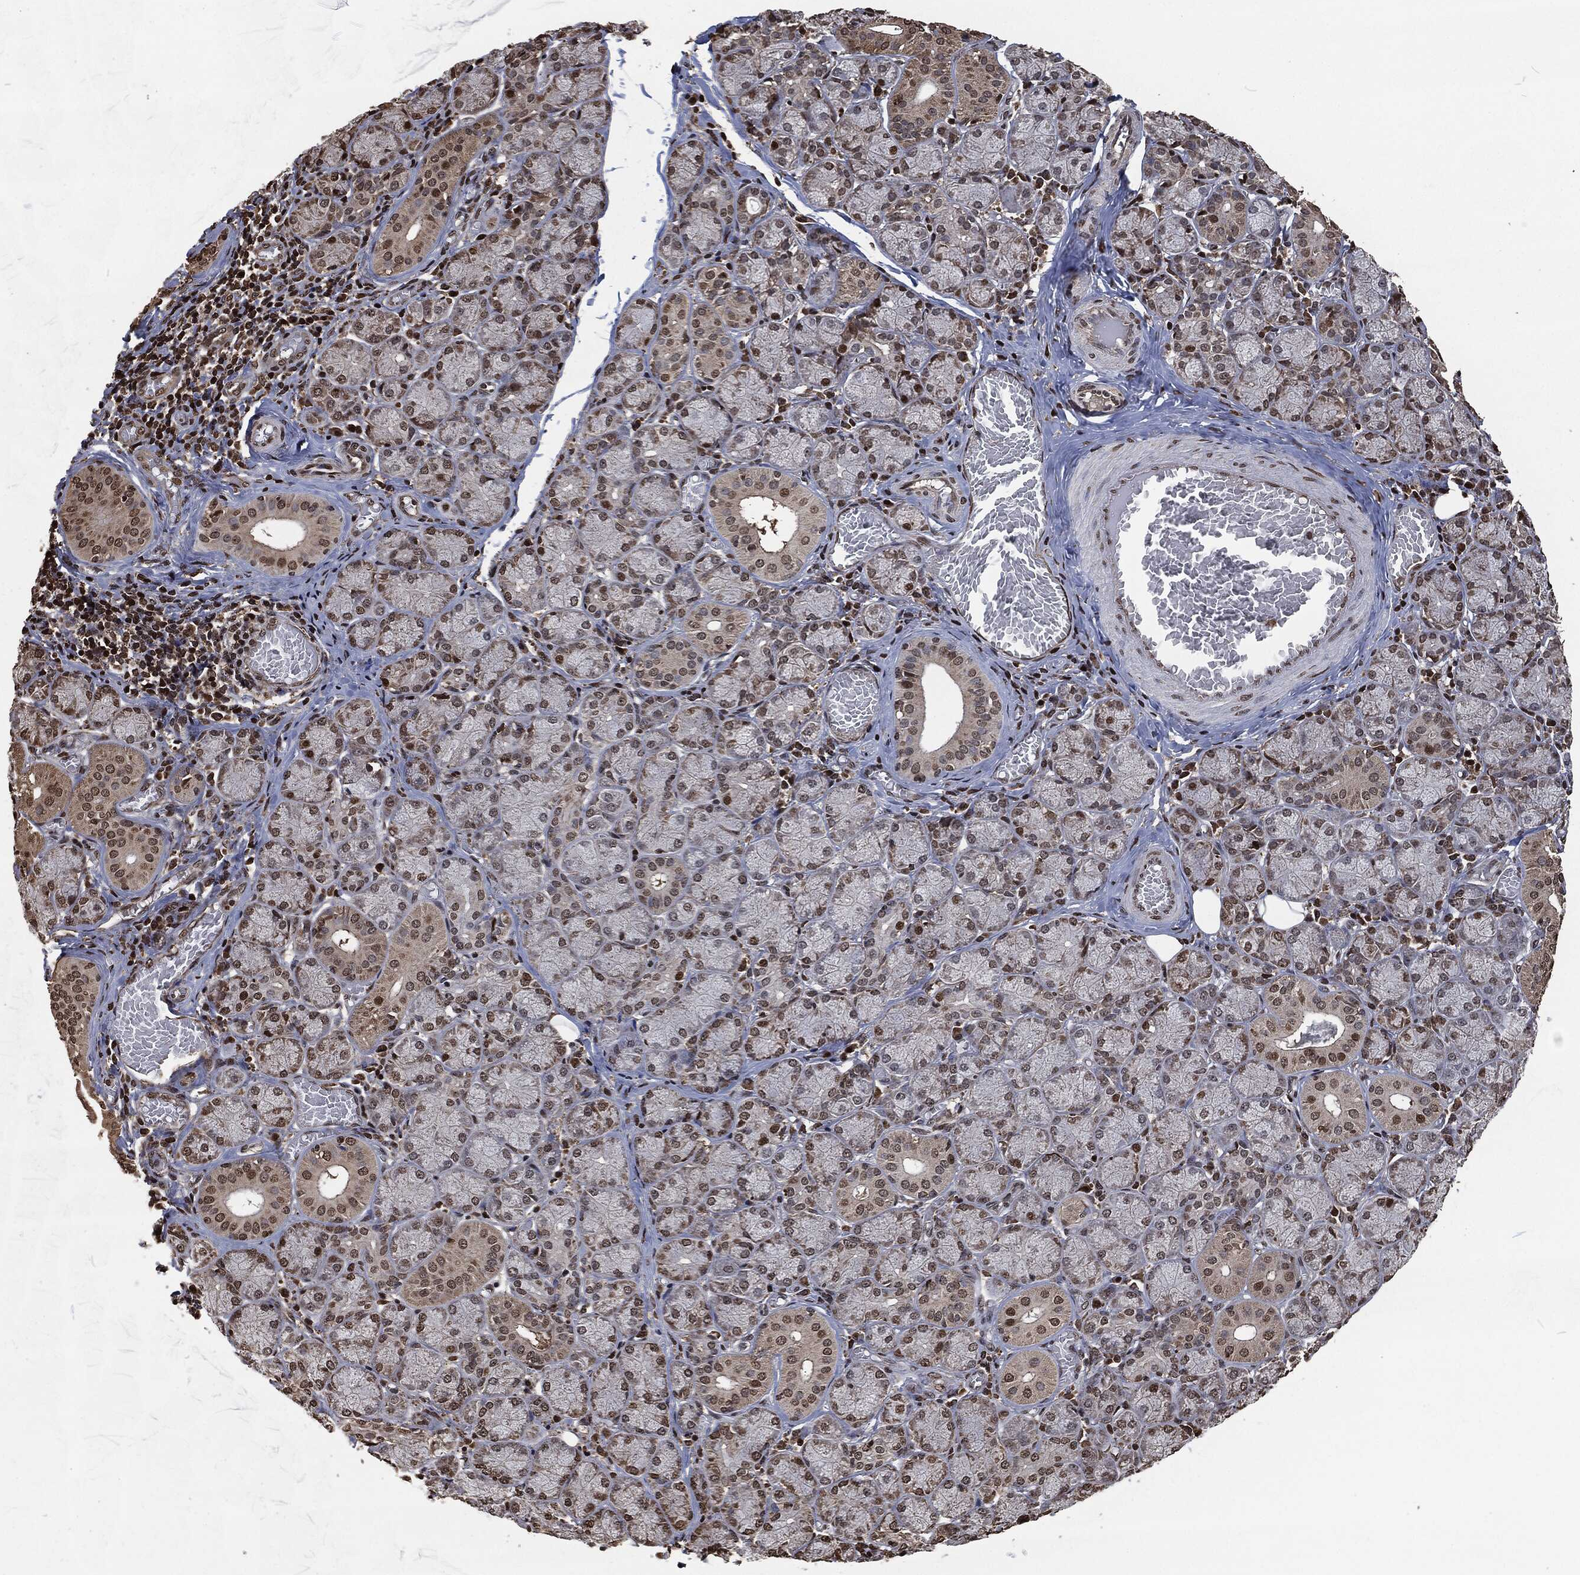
{"staining": {"intensity": "strong", "quantity": "25%-75%", "location": "nuclear"}, "tissue": "salivary gland", "cell_type": "Glandular cells", "image_type": "normal", "snomed": [{"axis": "morphology", "description": "Normal tissue, NOS"}, {"axis": "topography", "description": "Salivary gland"}, {"axis": "topography", "description": "Peripheral nerve tissue"}], "caption": "Immunohistochemical staining of normal human salivary gland reveals strong nuclear protein positivity in about 25%-75% of glandular cells.", "gene": "SNAI1", "patient": {"sex": "female", "age": 24}}